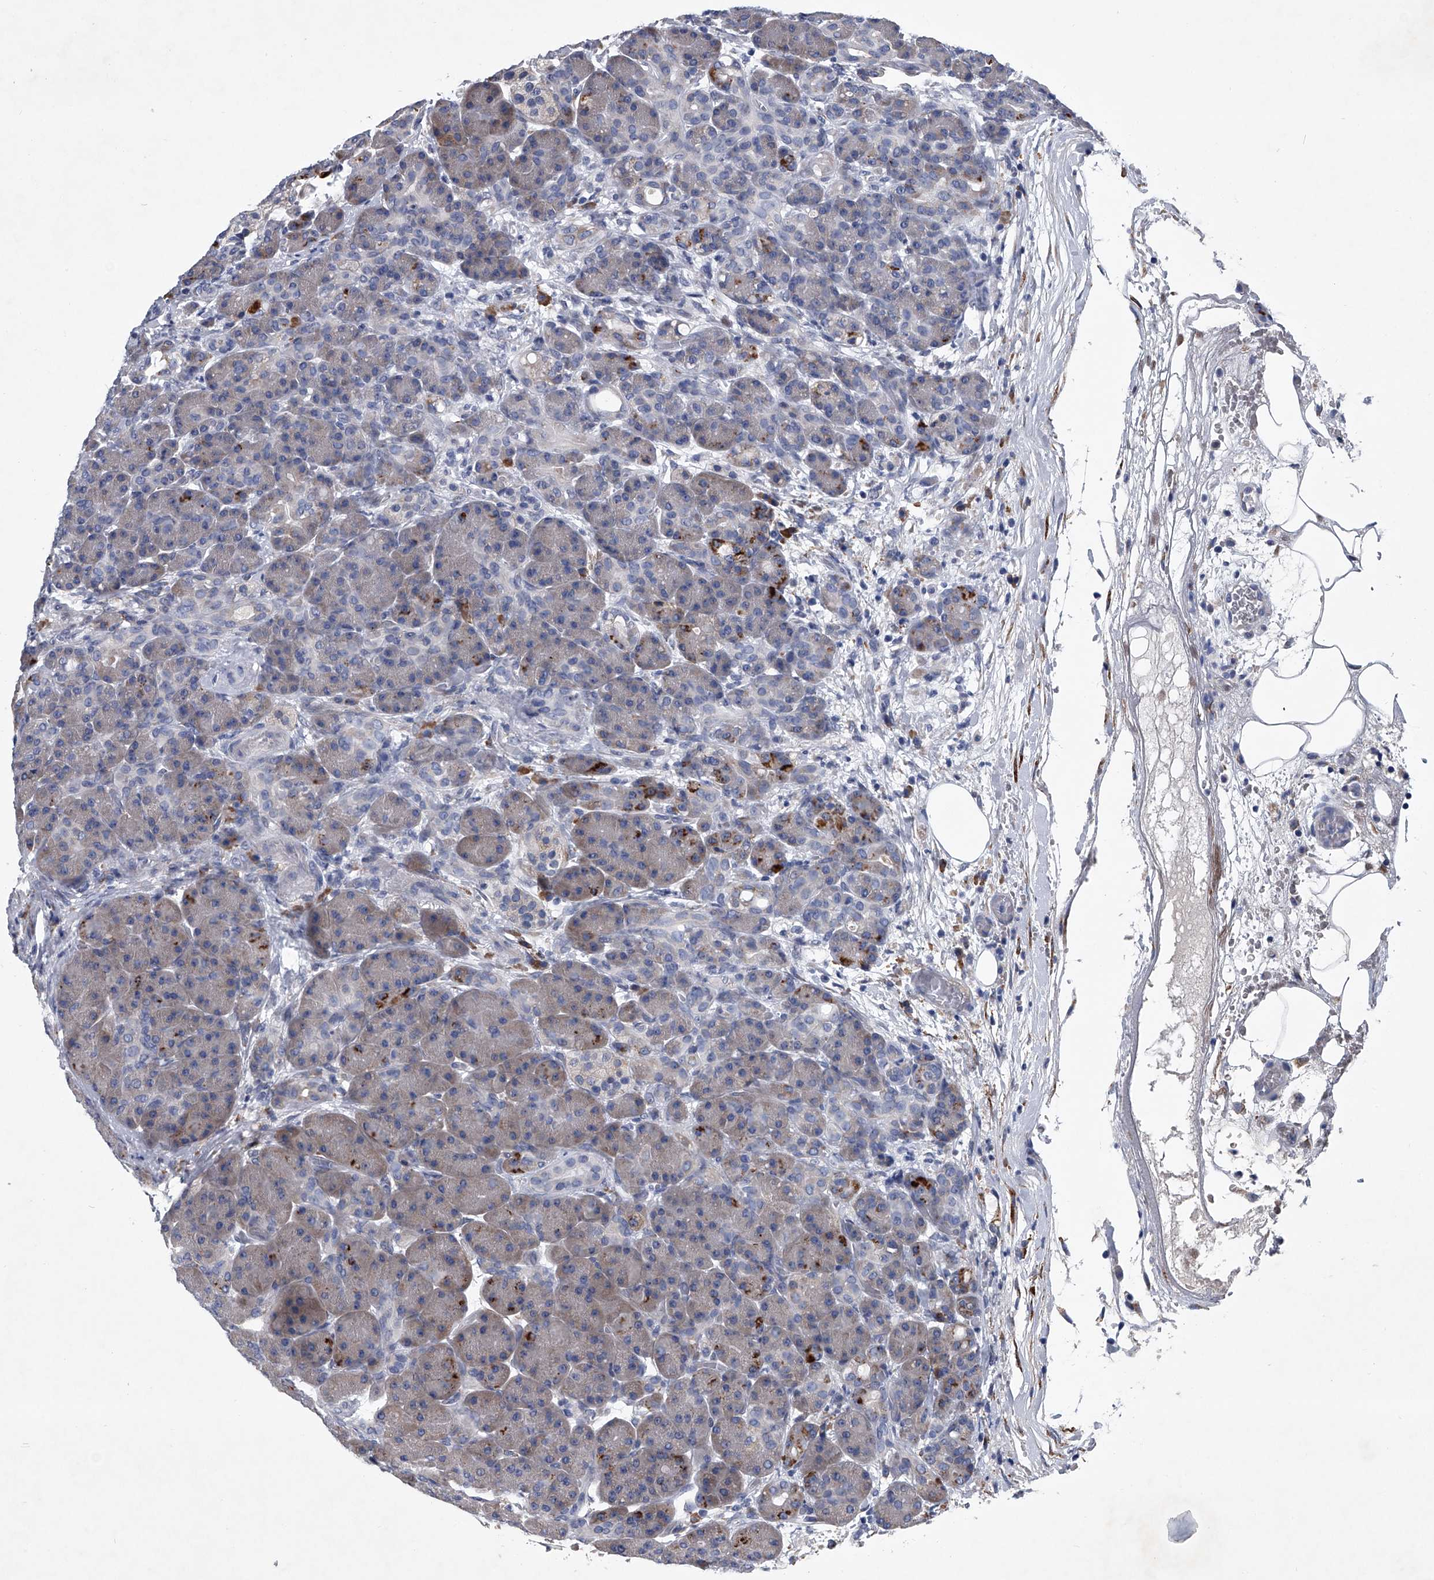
{"staining": {"intensity": "moderate", "quantity": "<25%", "location": "cytoplasmic/membranous"}, "tissue": "pancreas", "cell_type": "Exocrine glandular cells", "image_type": "normal", "snomed": [{"axis": "morphology", "description": "Normal tissue, NOS"}, {"axis": "topography", "description": "Pancreas"}], "caption": "Protein staining of unremarkable pancreas demonstrates moderate cytoplasmic/membranous staining in about <25% of exocrine glandular cells. The staining was performed using DAB, with brown indicating positive protein expression. Nuclei are stained blue with hematoxylin.", "gene": "ABCG1", "patient": {"sex": "male", "age": 63}}